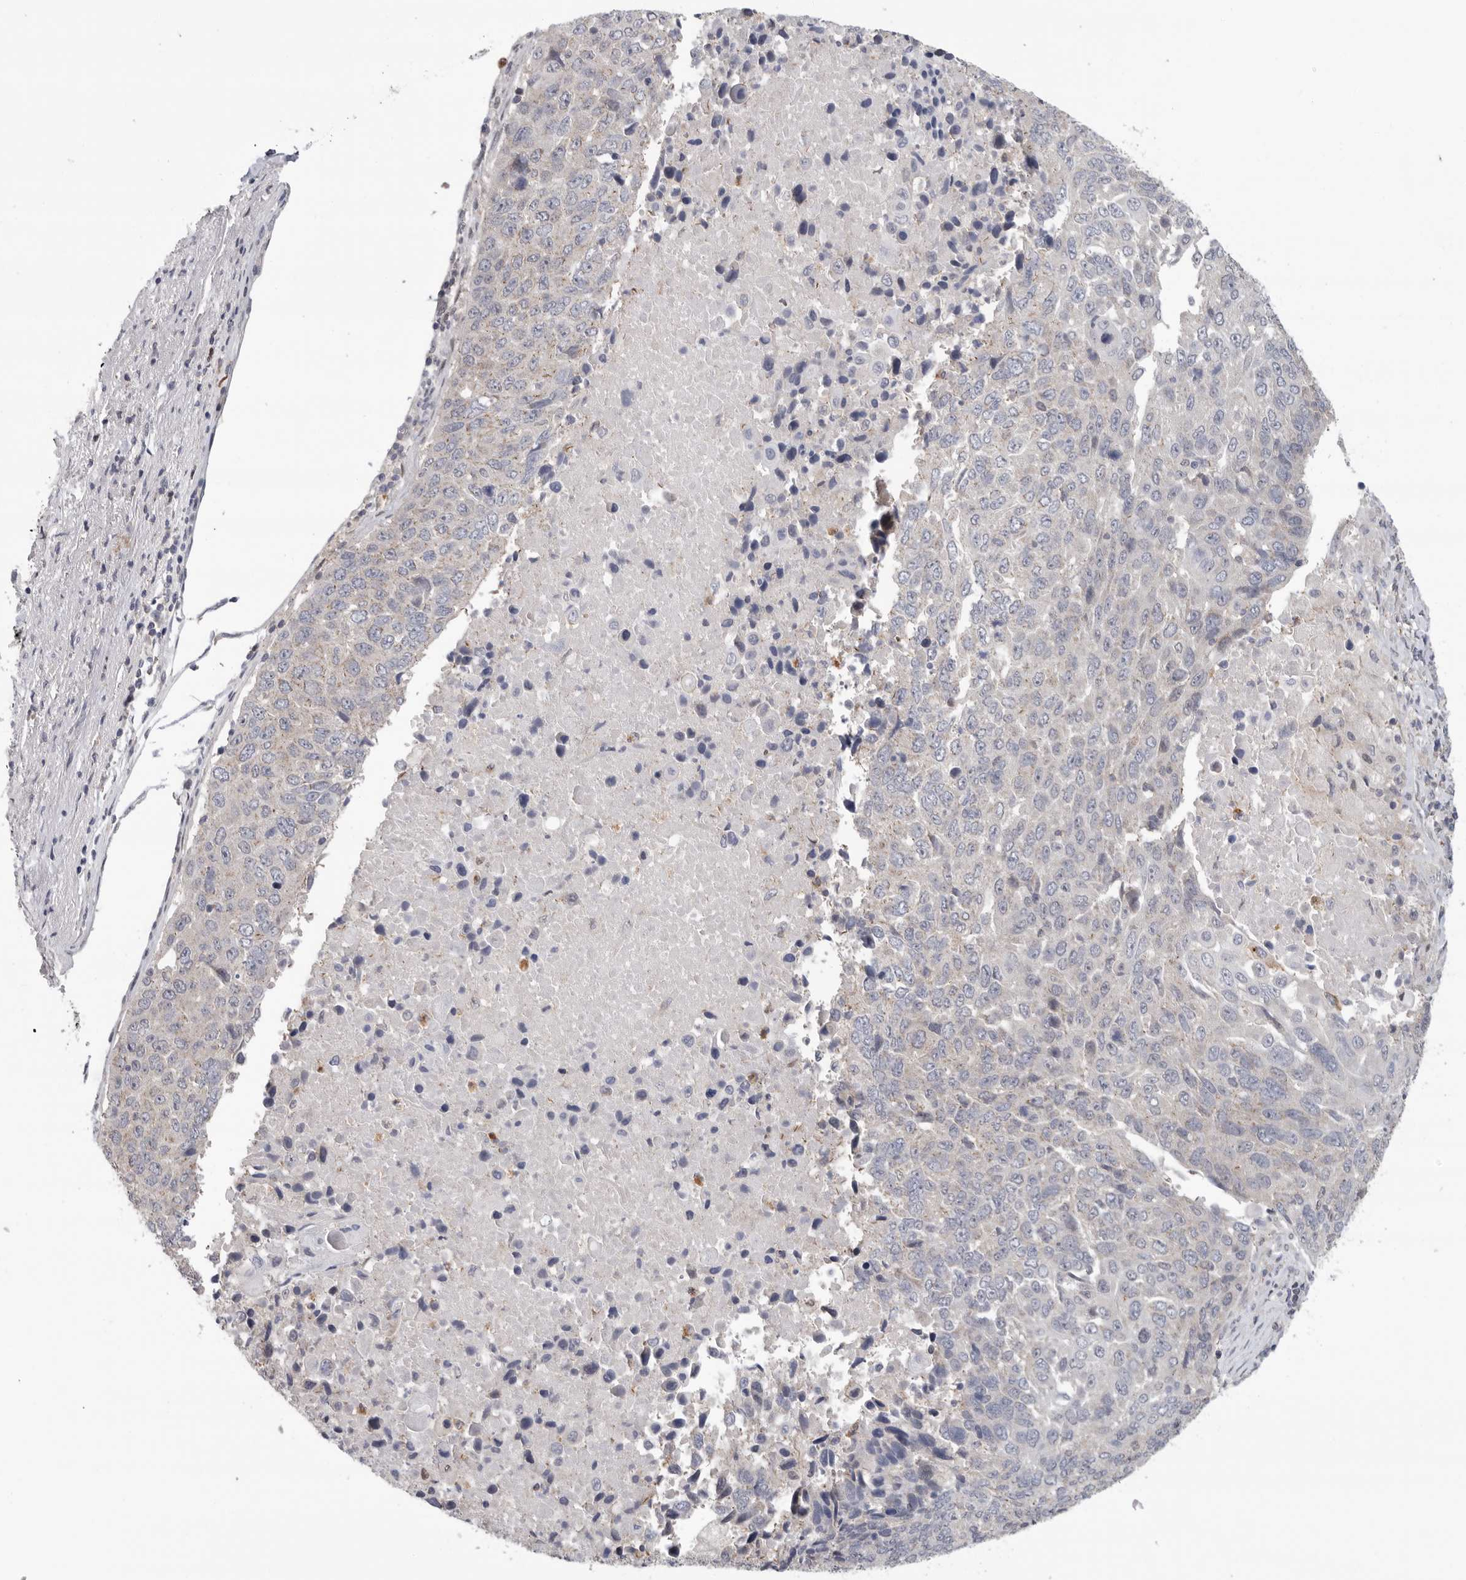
{"staining": {"intensity": "negative", "quantity": "none", "location": "none"}, "tissue": "lung cancer", "cell_type": "Tumor cells", "image_type": "cancer", "snomed": [{"axis": "morphology", "description": "Squamous cell carcinoma, NOS"}, {"axis": "topography", "description": "Lung"}], "caption": "This is a image of IHC staining of lung squamous cell carcinoma, which shows no positivity in tumor cells.", "gene": "KLK5", "patient": {"sex": "male", "age": 66}}